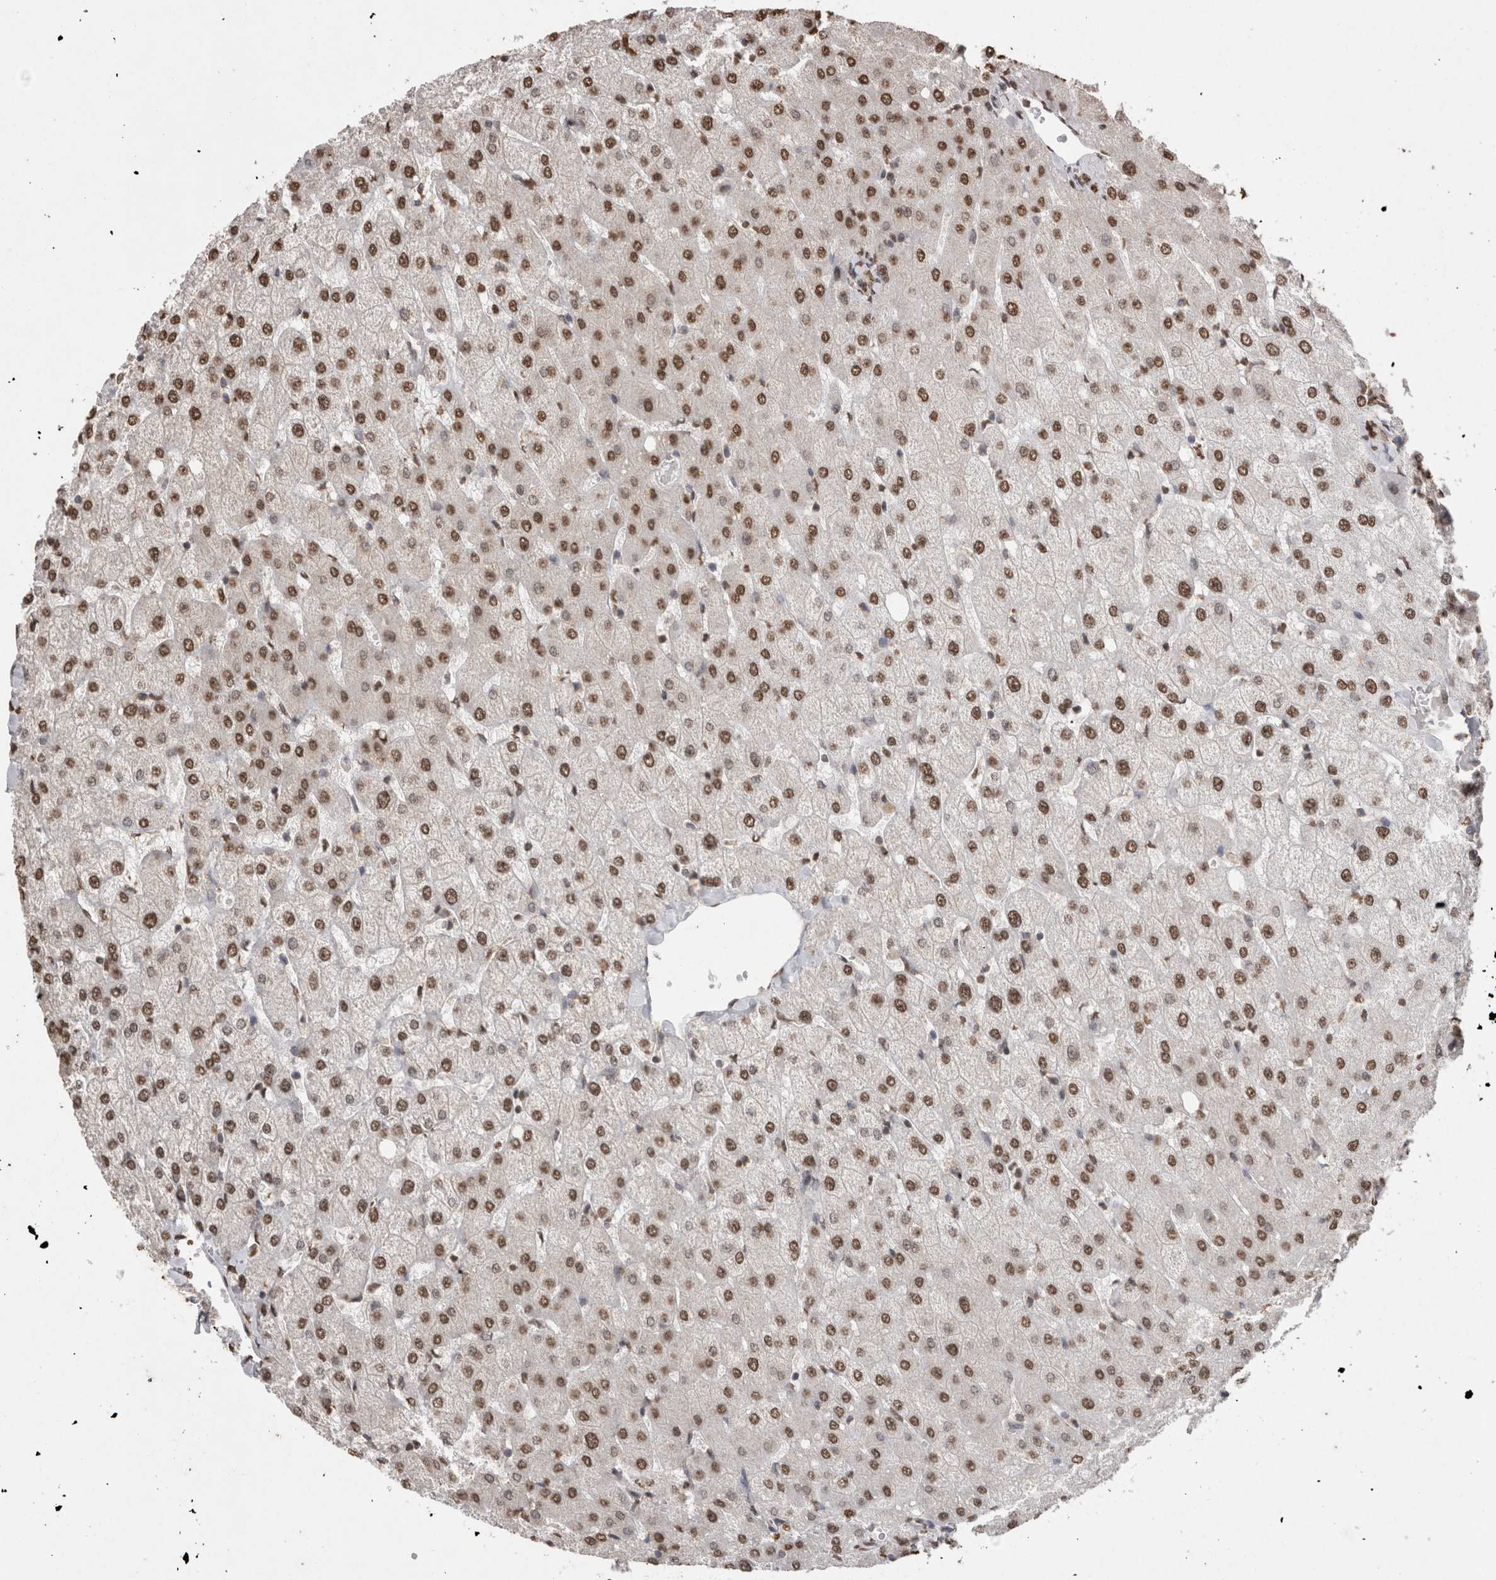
{"staining": {"intensity": "moderate", "quantity": ">75%", "location": "nuclear"}, "tissue": "liver", "cell_type": "Cholangiocytes", "image_type": "normal", "snomed": [{"axis": "morphology", "description": "Normal tissue, NOS"}, {"axis": "topography", "description": "Liver"}], "caption": "The immunohistochemical stain shows moderate nuclear positivity in cholangiocytes of normal liver. The staining was performed using DAB (3,3'-diaminobenzidine) to visualize the protein expression in brown, while the nuclei were stained in blue with hematoxylin (Magnification: 20x).", "gene": "NTHL1", "patient": {"sex": "female", "age": 54}}